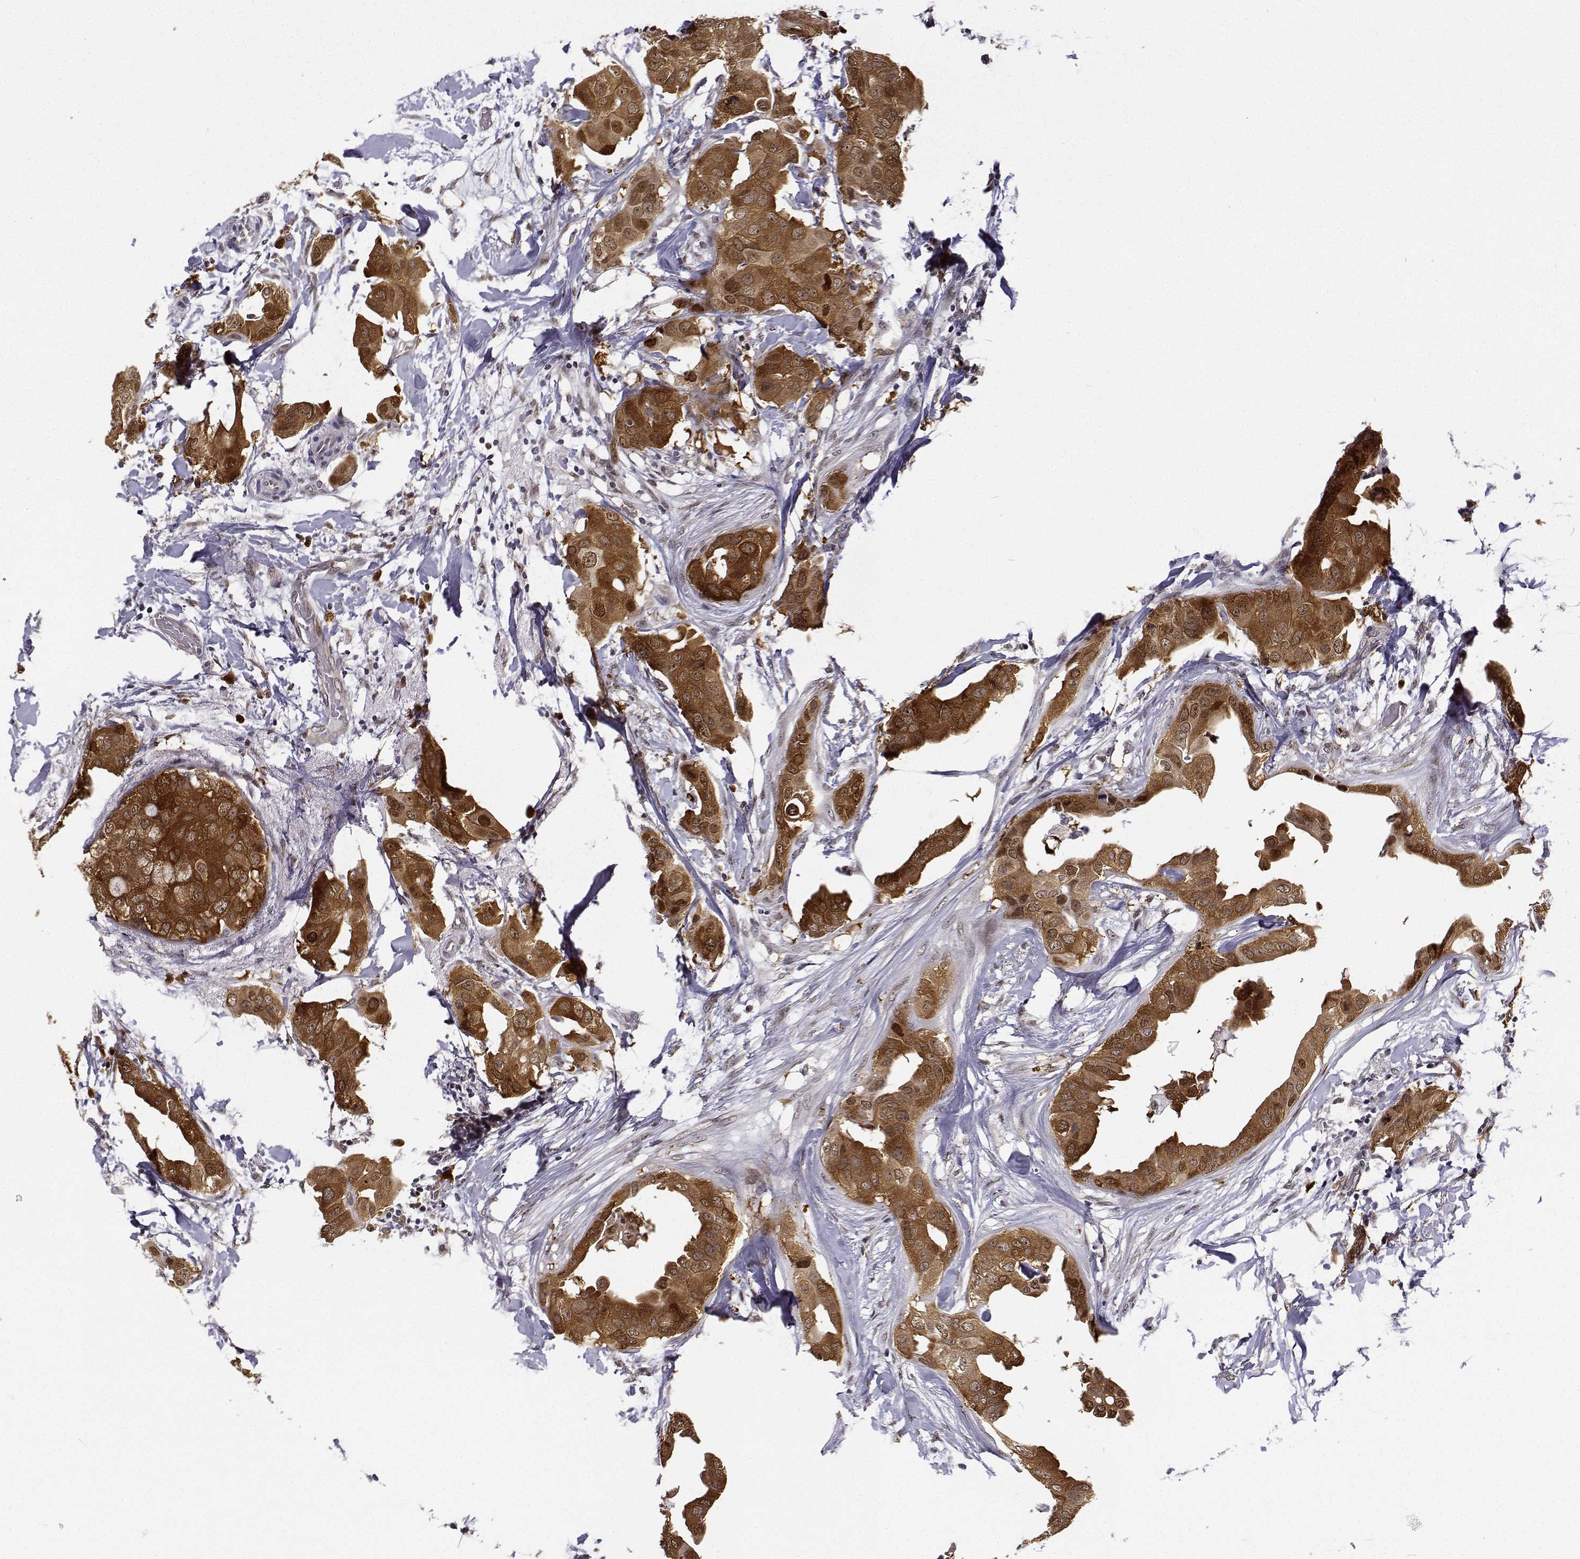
{"staining": {"intensity": "moderate", "quantity": ">75%", "location": "cytoplasmic/membranous,nuclear"}, "tissue": "breast cancer", "cell_type": "Tumor cells", "image_type": "cancer", "snomed": [{"axis": "morphology", "description": "Normal tissue, NOS"}, {"axis": "morphology", "description": "Duct carcinoma"}, {"axis": "topography", "description": "Breast"}], "caption": "Human breast invasive ductal carcinoma stained for a protein (brown) exhibits moderate cytoplasmic/membranous and nuclear positive expression in approximately >75% of tumor cells.", "gene": "PHGDH", "patient": {"sex": "female", "age": 40}}